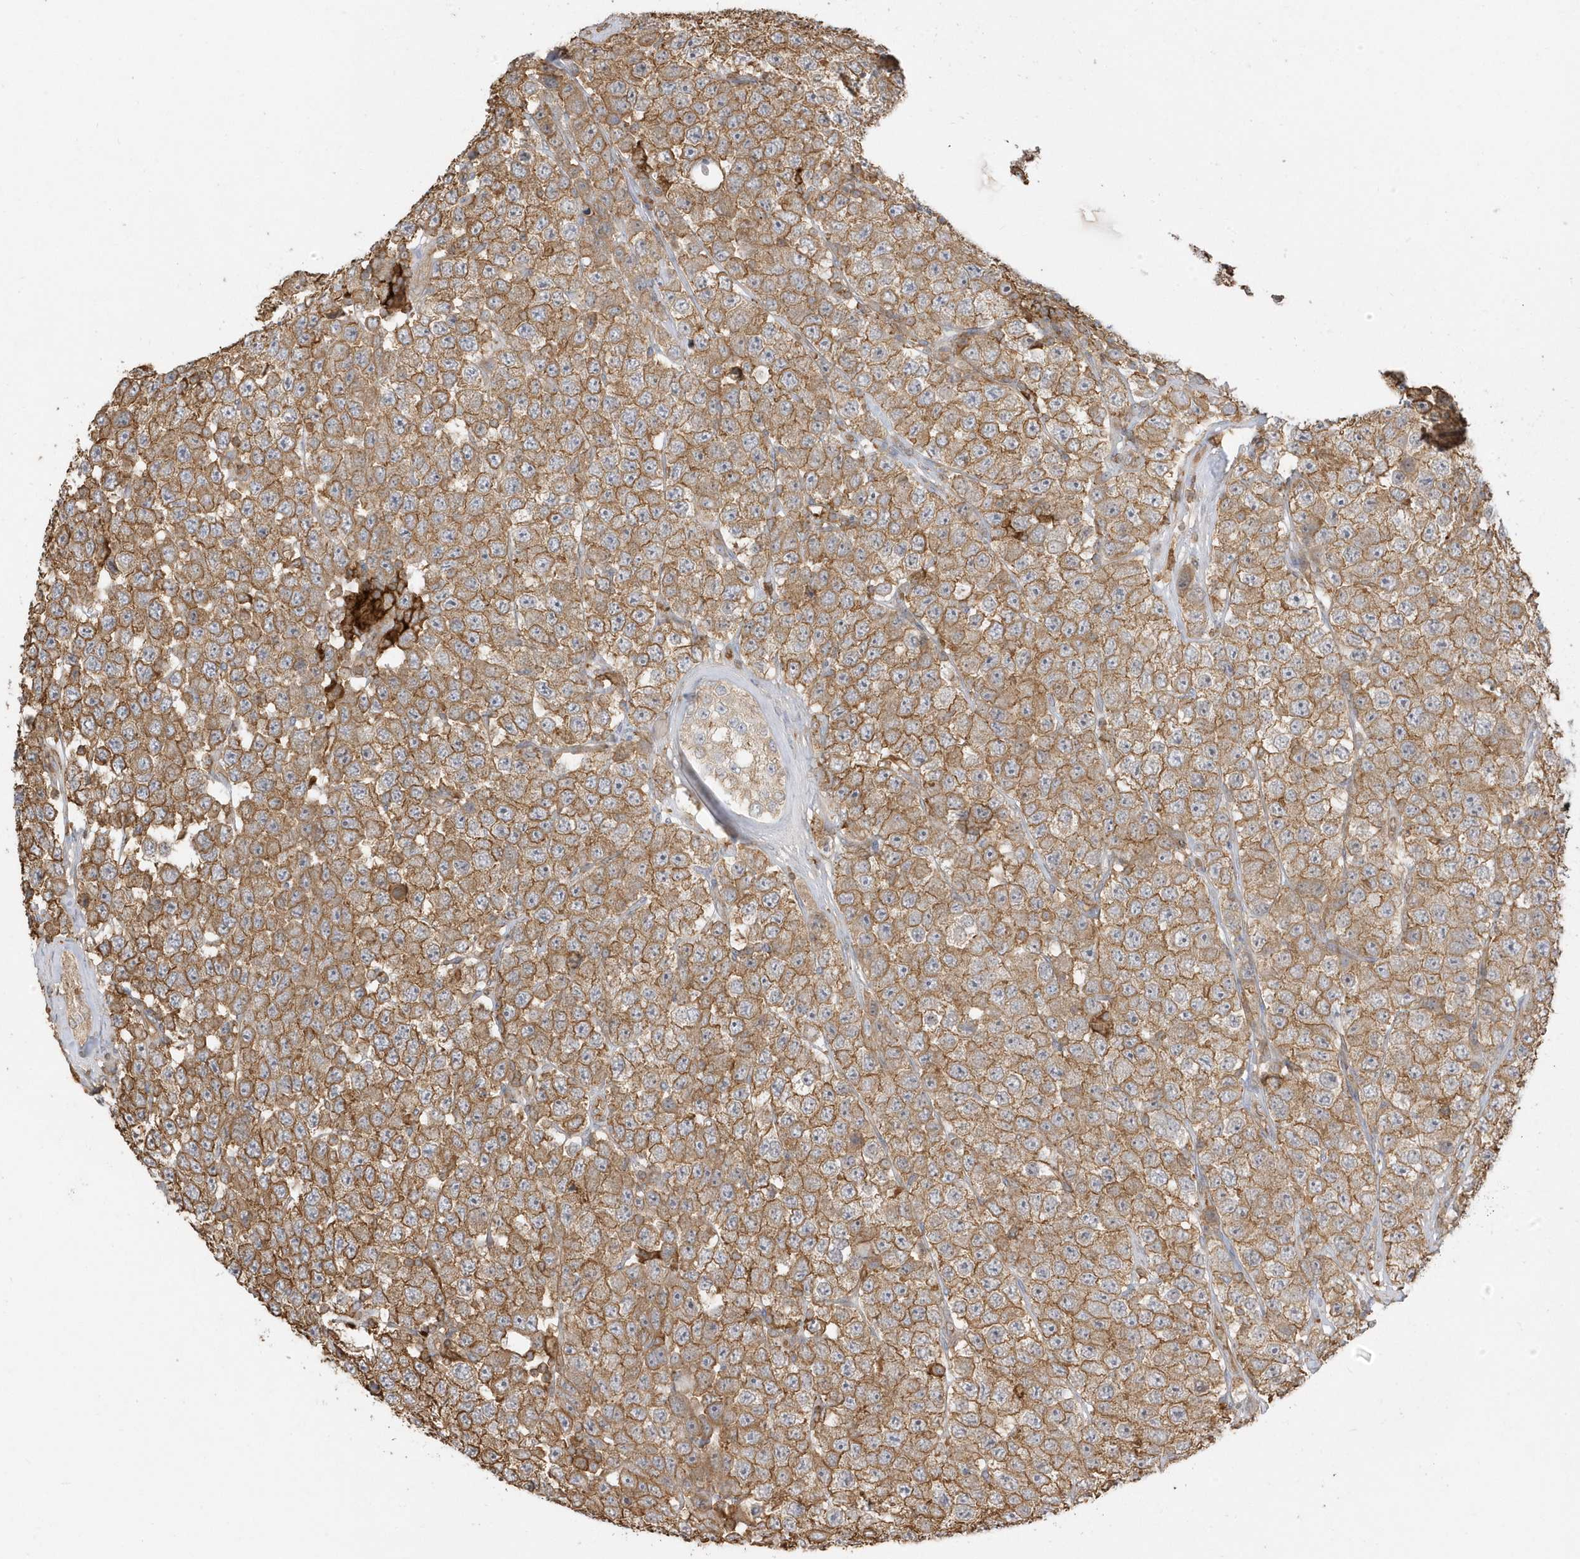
{"staining": {"intensity": "moderate", "quantity": ">75%", "location": "cytoplasmic/membranous"}, "tissue": "testis cancer", "cell_type": "Tumor cells", "image_type": "cancer", "snomed": [{"axis": "morphology", "description": "Seminoma, NOS"}, {"axis": "topography", "description": "Testis"}], "caption": "This is an image of immunohistochemistry (IHC) staining of testis cancer (seminoma), which shows moderate staining in the cytoplasmic/membranous of tumor cells.", "gene": "ZBTB8A", "patient": {"sex": "male", "age": 28}}